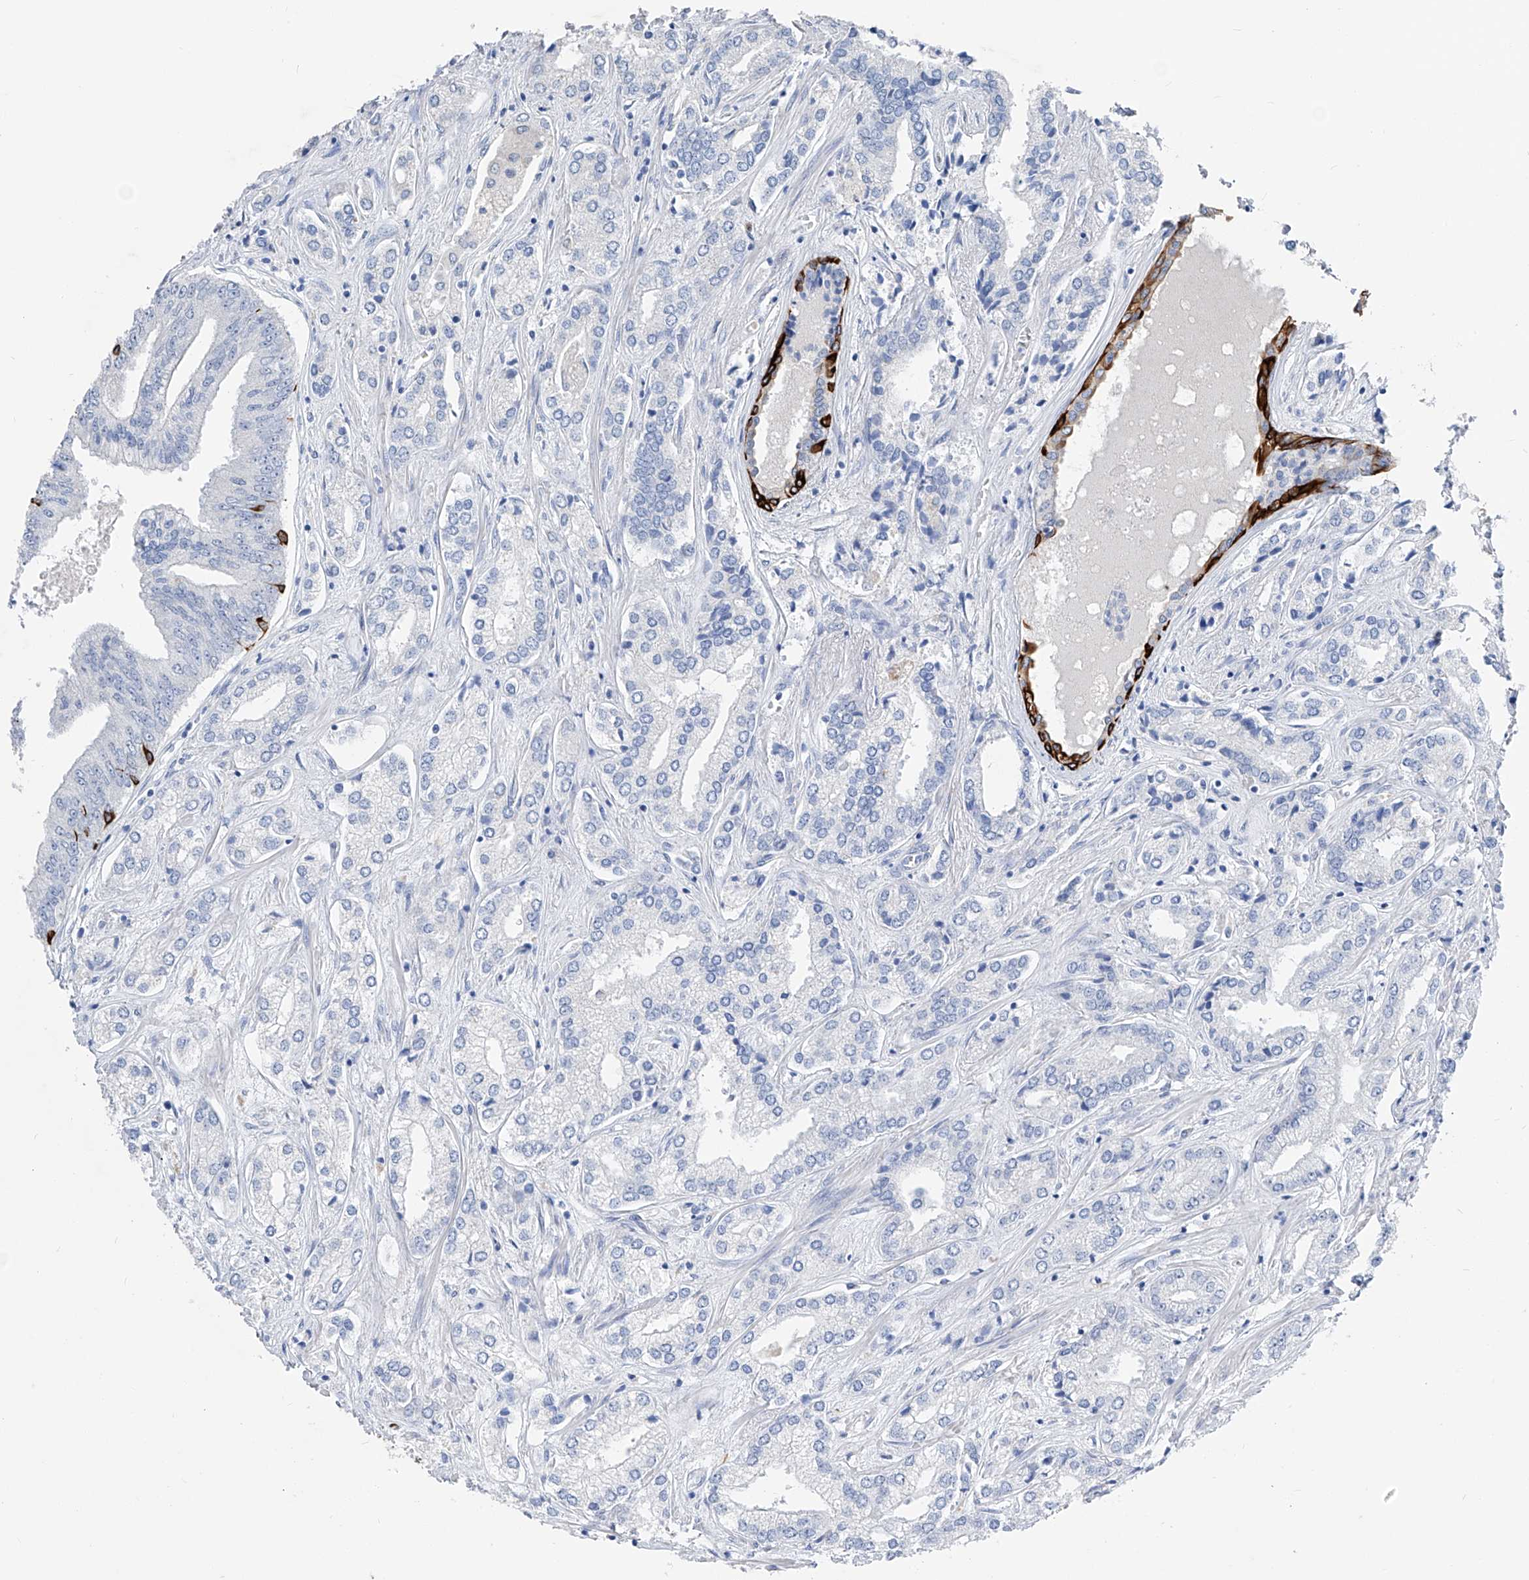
{"staining": {"intensity": "negative", "quantity": "none", "location": "none"}, "tissue": "prostate cancer", "cell_type": "Tumor cells", "image_type": "cancer", "snomed": [{"axis": "morphology", "description": "Adenocarcinoma, High grade"}, {"axis": "topography", "description": "Prostate"}], "caption": "This is a micrograph of immunohistochemistry staining of prostate cancer (adenocarcinoma (high-grade)), which shows no positivity in tumor cells.", "gene": "FRS3", "patient": {"sex": "male", "age": 66}}